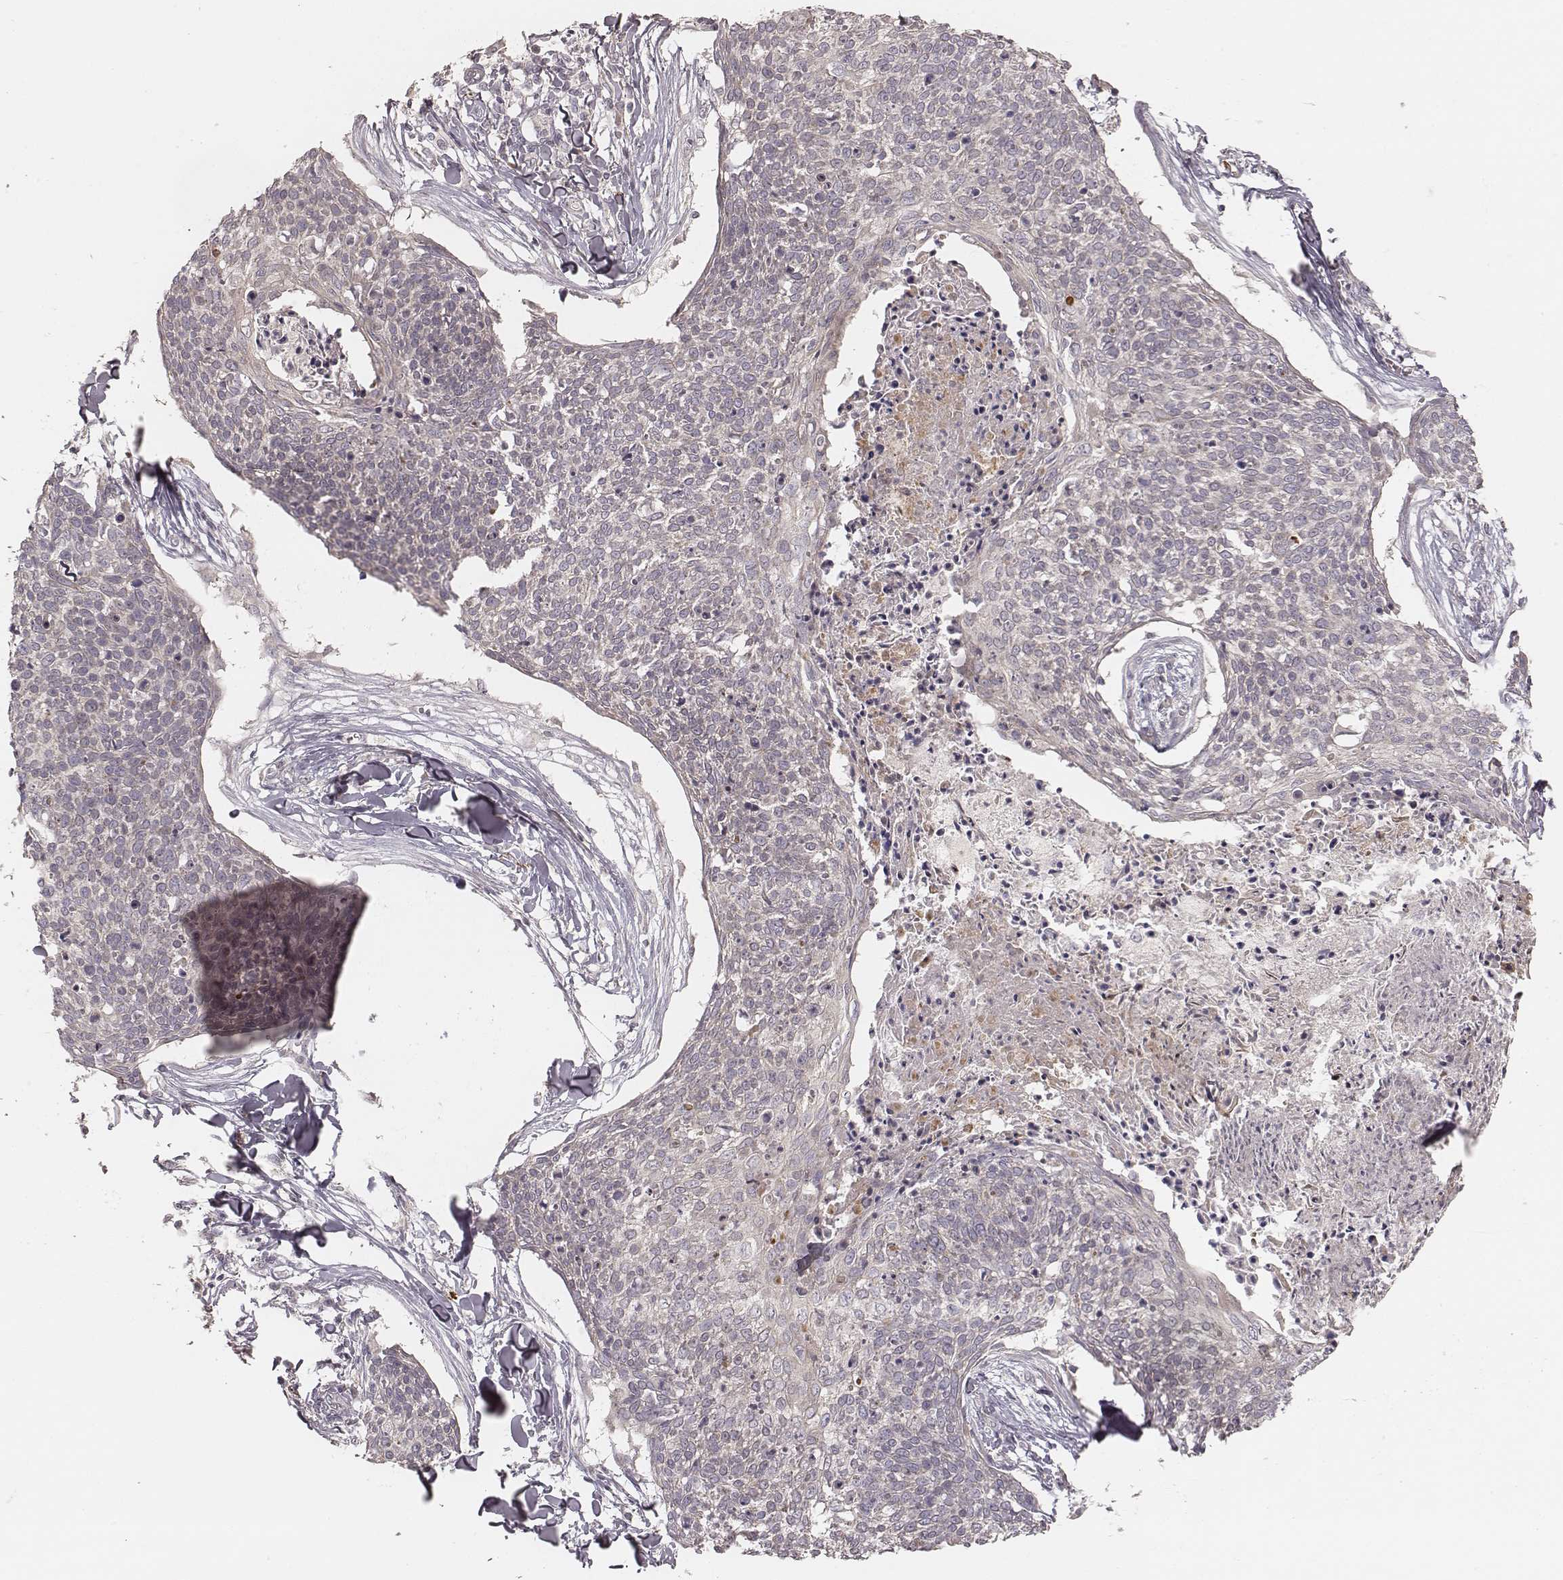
{"staining": {"intensity": "negative", "quantity": "none", "location": "none"}, "tissue": "skin cancer", "cell_type": "Tumor cells", "image_type": "cancer", "snomed": [{"axis": "morphology", "description": "Squamous cell carcinoma, NOS"}, {"axis": "topography", "description": "Skin"}, {"axis": "topography", "description": "Vulva"}], "caption": "Skin squamous cell carcinoma stained for a protein using immunohistochemistry (IHC) shows no expression tumor cells.", "gene": "ABCA7", "patient": {"sex": "female", "age": 75}}